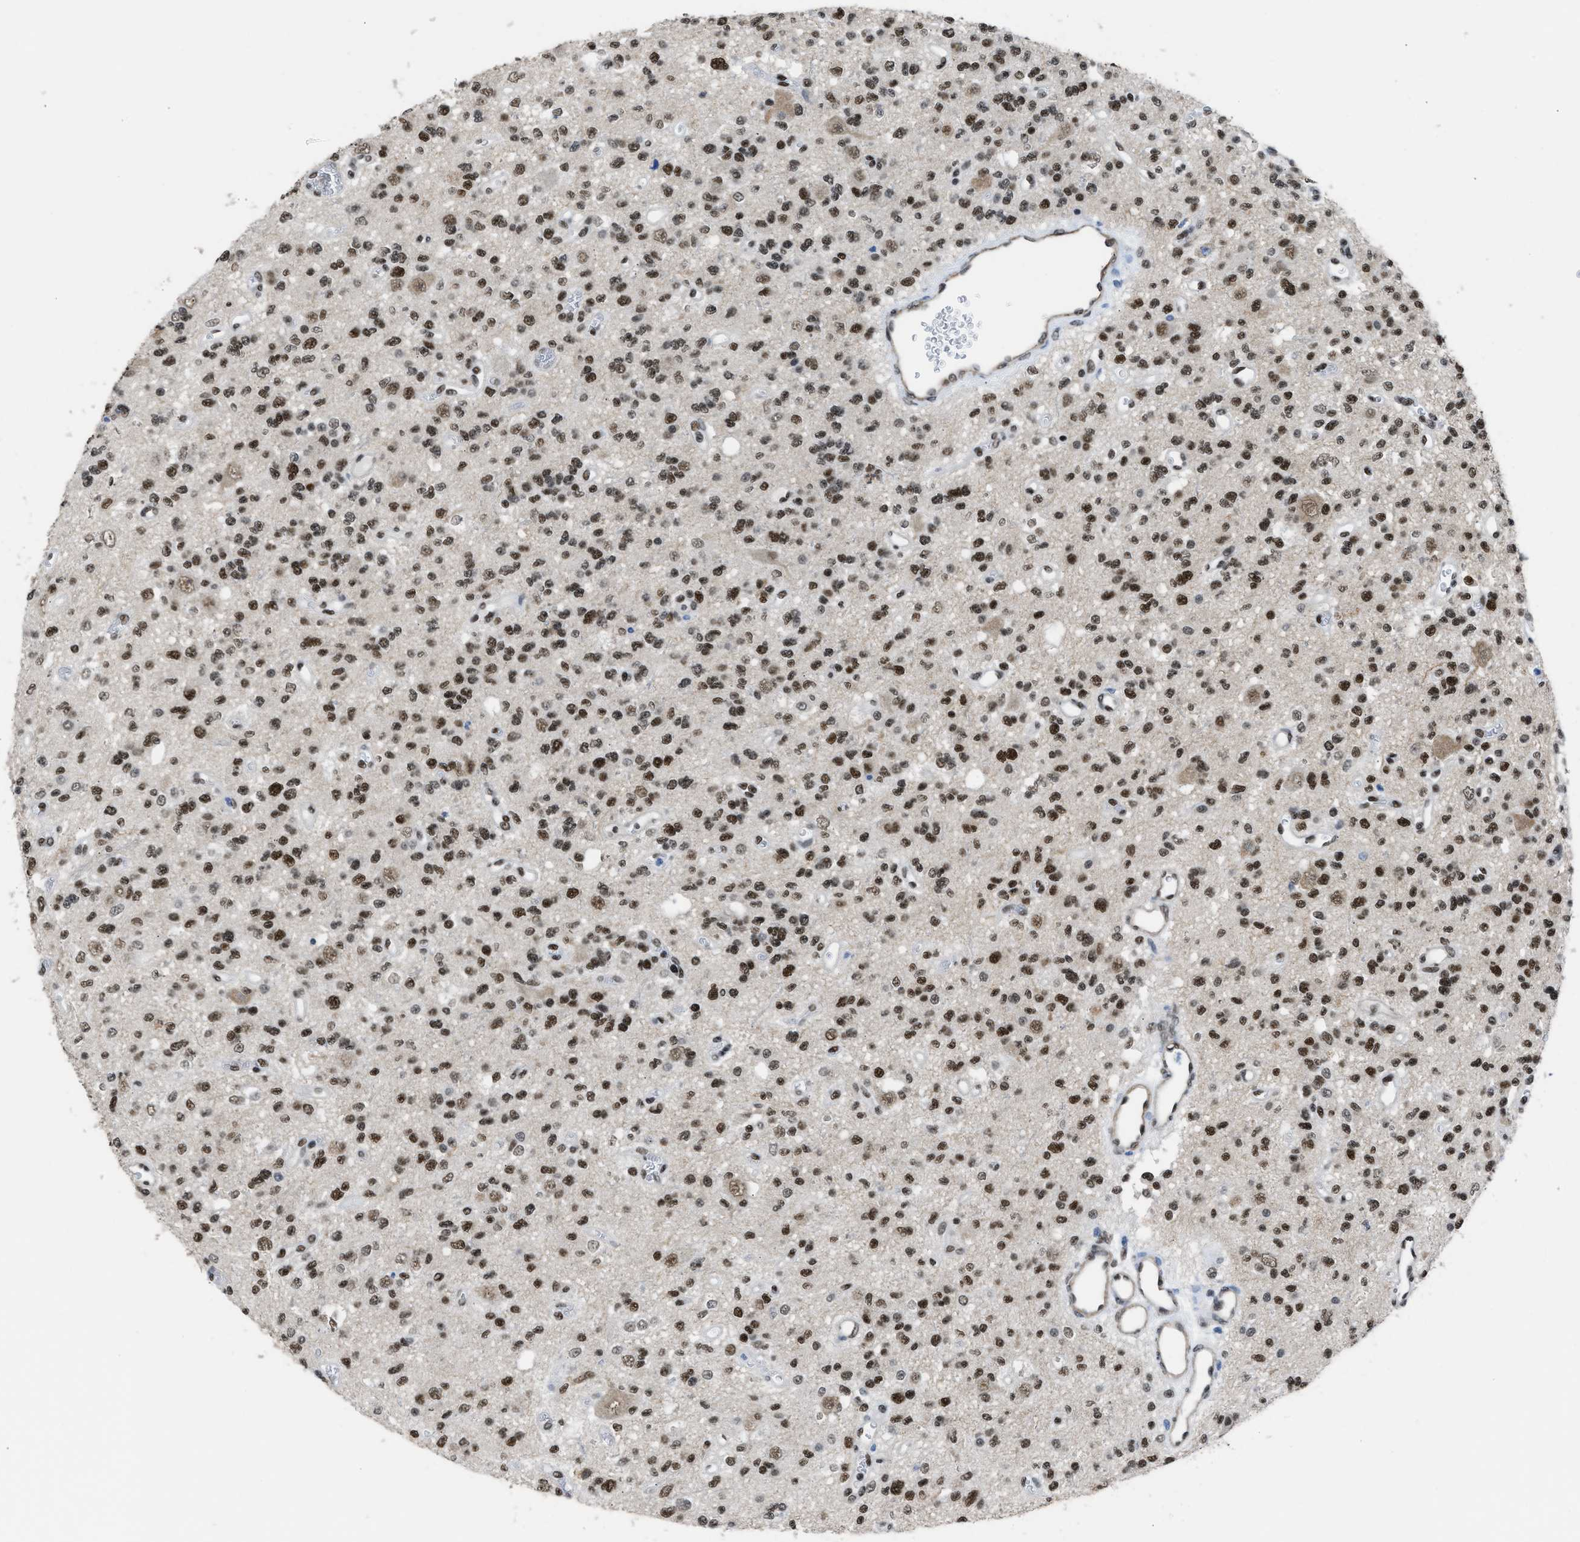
{"staining": {"intensity": "strong", "quantity": ">75%", "location": "nuclear"}, "tissue": "glioma", "cell_type": "Tumor cells", "image_type": "cancer", "snomed": [{"axis": "morphology", "description": "Glioma, malignant, Low grade"}, {"axis": "topography", "description": "Brain"}], "caption": "Glioma stained with DAB immunohistochemistry shows high levels of strong nuclear expression in about >75% of tumor cells. The protein of interest is stained brown, and the nuclei are stained in blue (DAB IHC with brightfield microscopy, high magnification).", "gene": "SCAF4", "patient": {"sex": "male", "age": 38}}